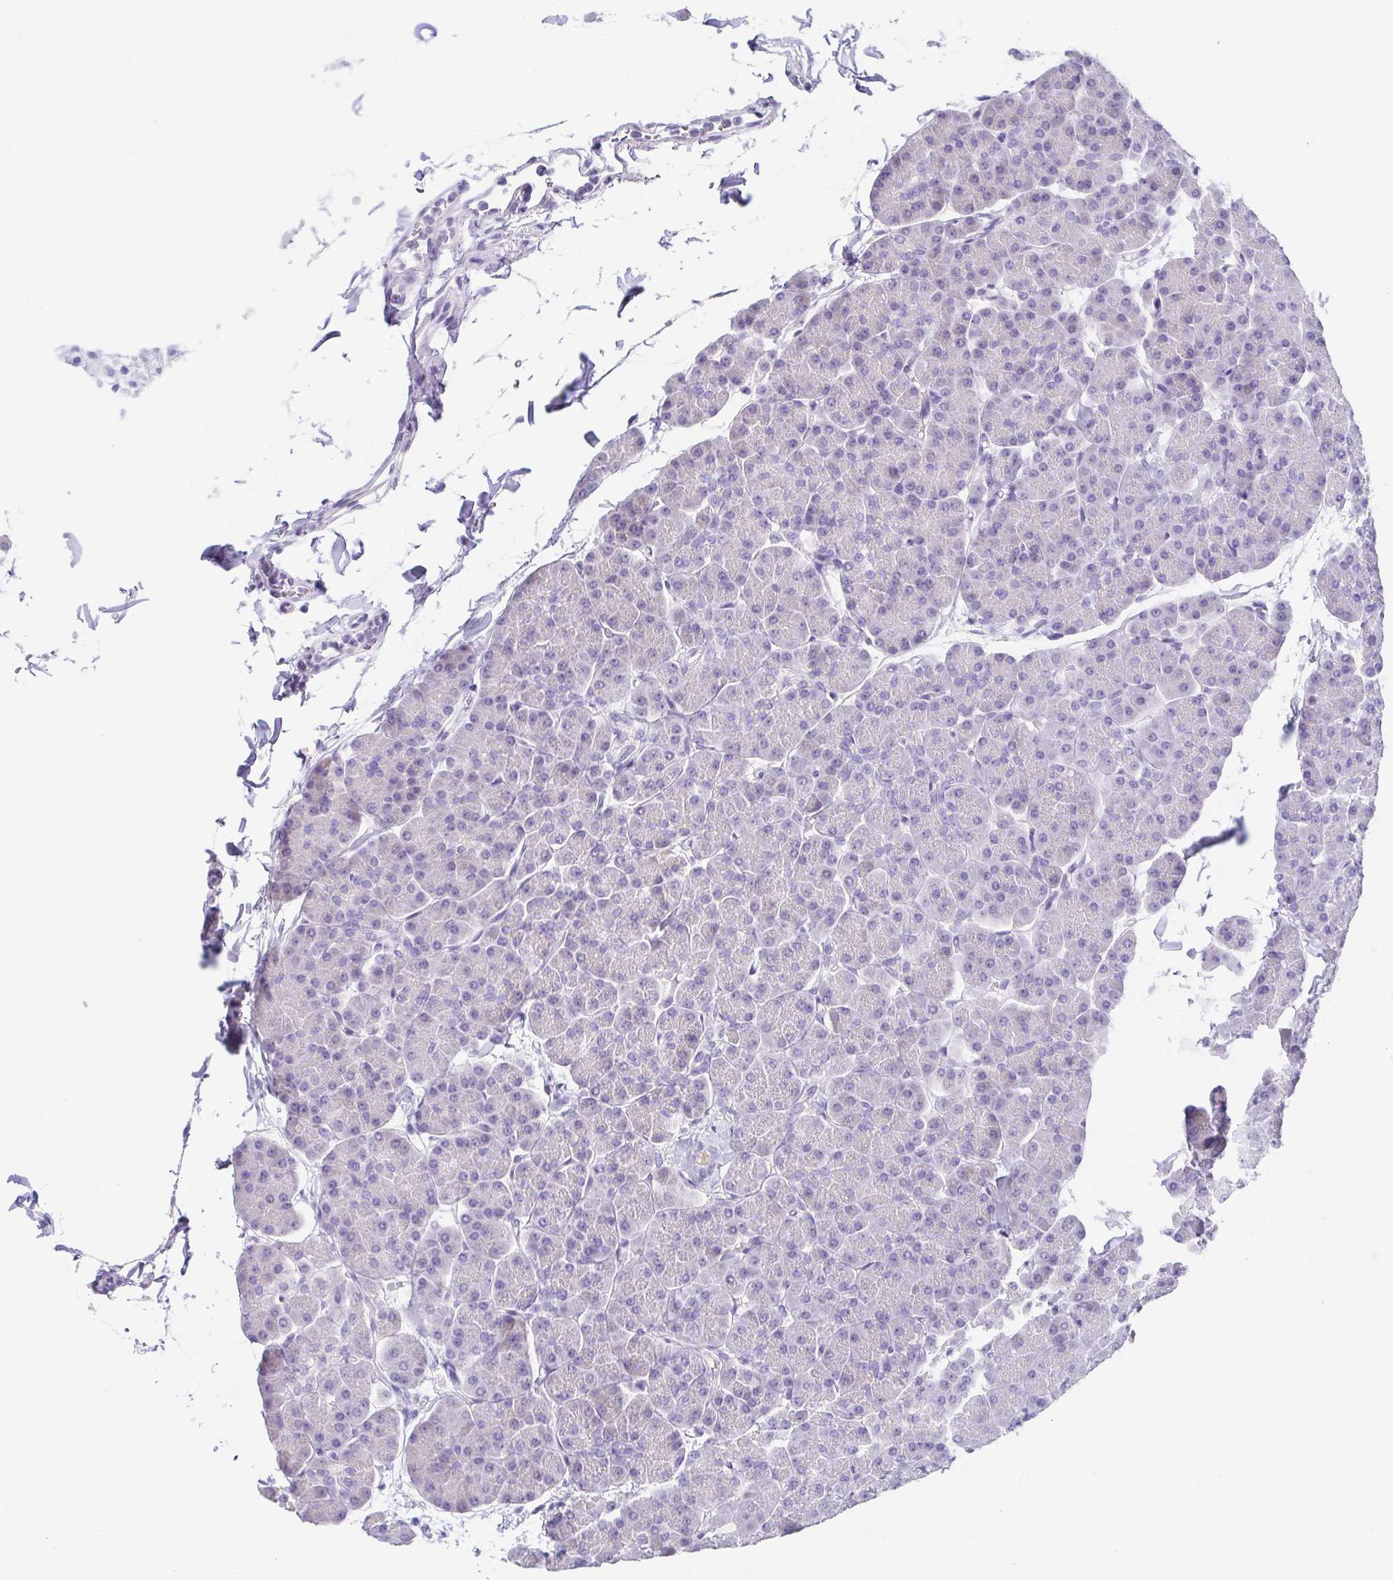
{"staining": {"intensity": "negative", "quantity": "none", "location": "none"}, "tissue": "pancreas", "cell_type": "Exocrine glandular cells", "image_type": "normal", "snomed": [{"axis": "morphology", "description": "Normal tissue, NOS"}, {"axis": "topography", "description": "Pancreas"}, {"axis": "topography", "description": "Peripheral nerve tissue"}], "caption": "Immunohistochemical staining of normal pancreas demonstrates no significant expression in exocrine glandular cells. The staining was performed using DAB to visualize the protein expression in brown, while the nuclei were stained in blue with hematoxylin (Magnification: 20x).", "gene": "HAPLN2", "patient": {"sex": "male", "age": 54}}